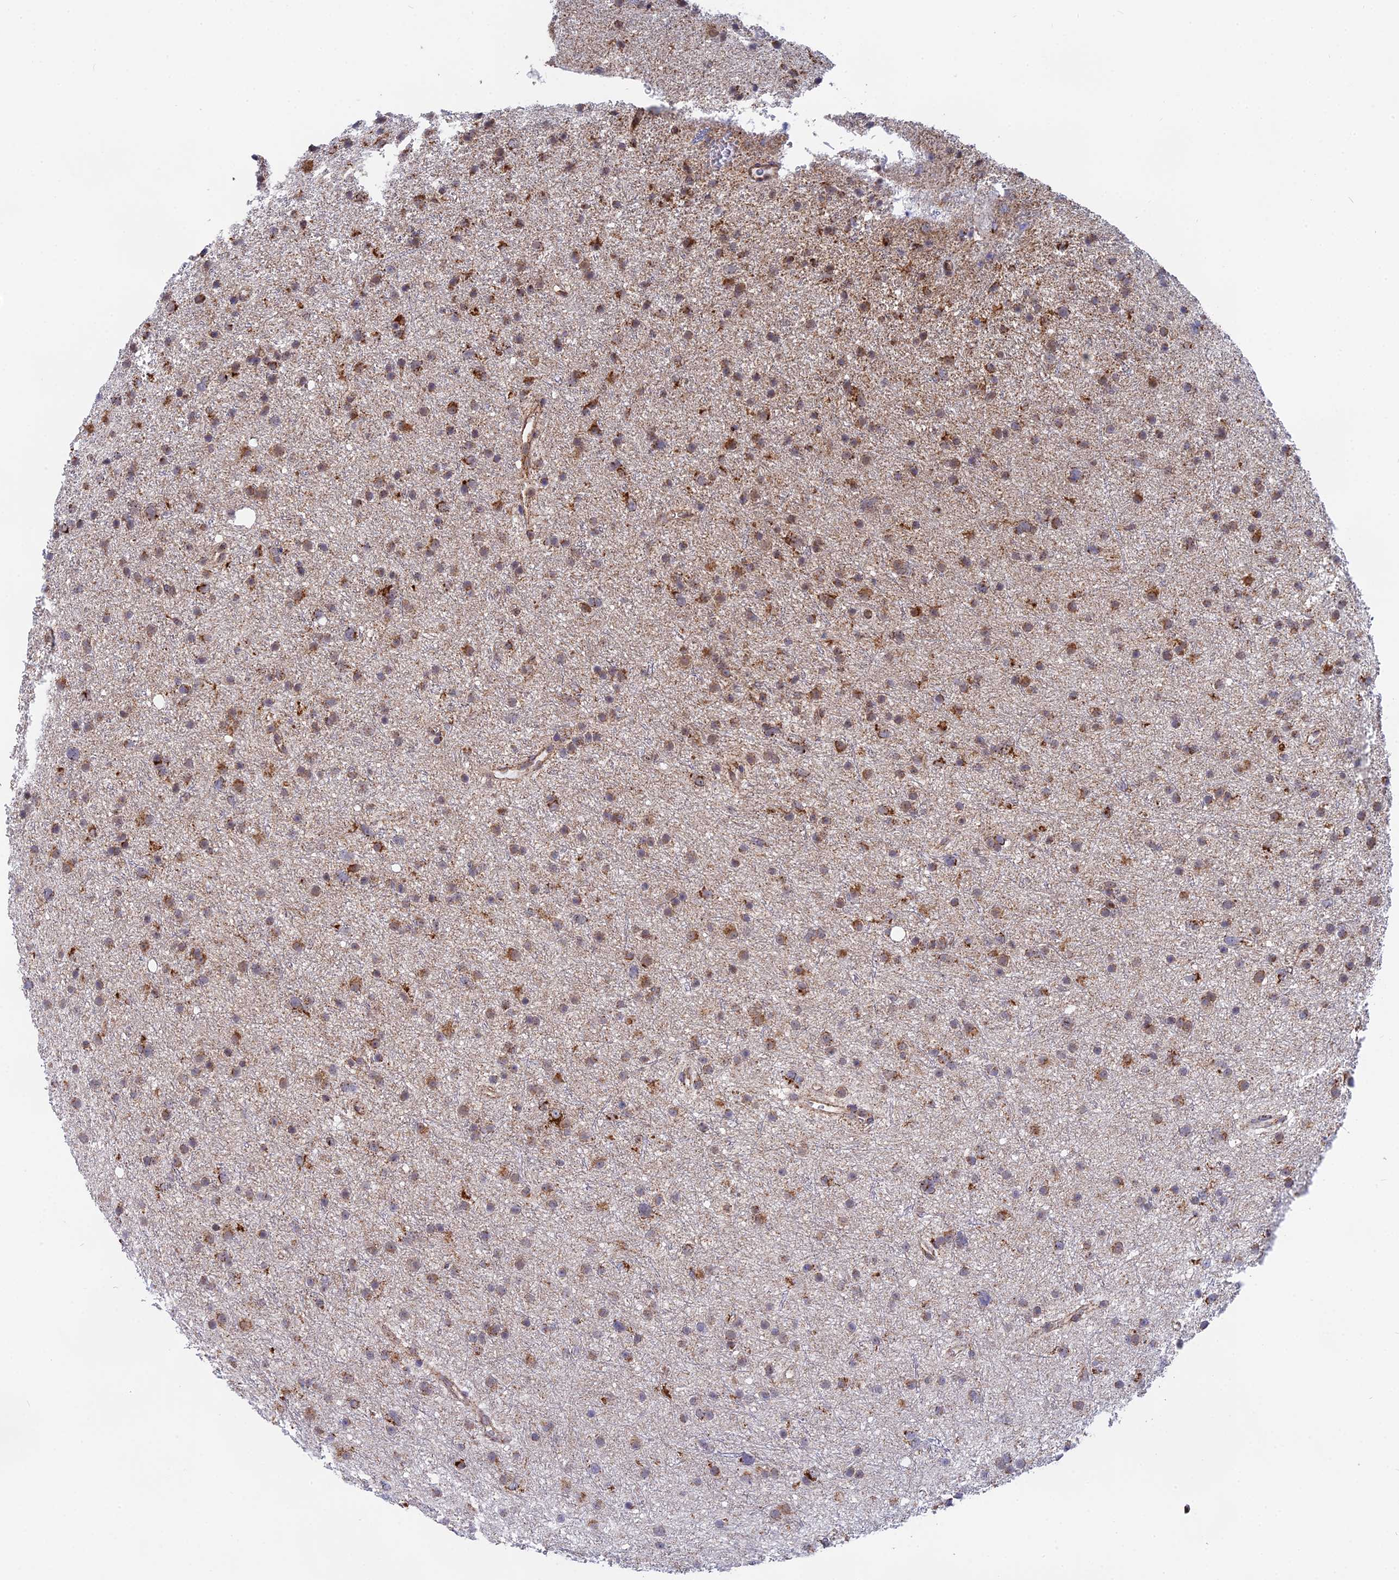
{"staining": {"intensity": "moderate", "quantity": ">75%", "location": "cytoplasmic/membranous"}, "tissue": "glioma", "cell_type": "Tumor cells", "image_type": "cancer", "snomed": [{"axis": "morphology", "description": "Glioma, malignant, Low grade"}, {"axis": "topography", "description": "Cerebral cortex"}], "caption": "A medium amount of moderate cytoplasmic/membranous positivity is present in approximately >75% of tumor cells in malignant glioma (low-grade) tissue. Using DAB (brown) and hematoxylin (blue) stains, captured at high magnification using brightfield microscopy.", "gene": "CDC16", "patient": {"sex": "female", "age": 39}}